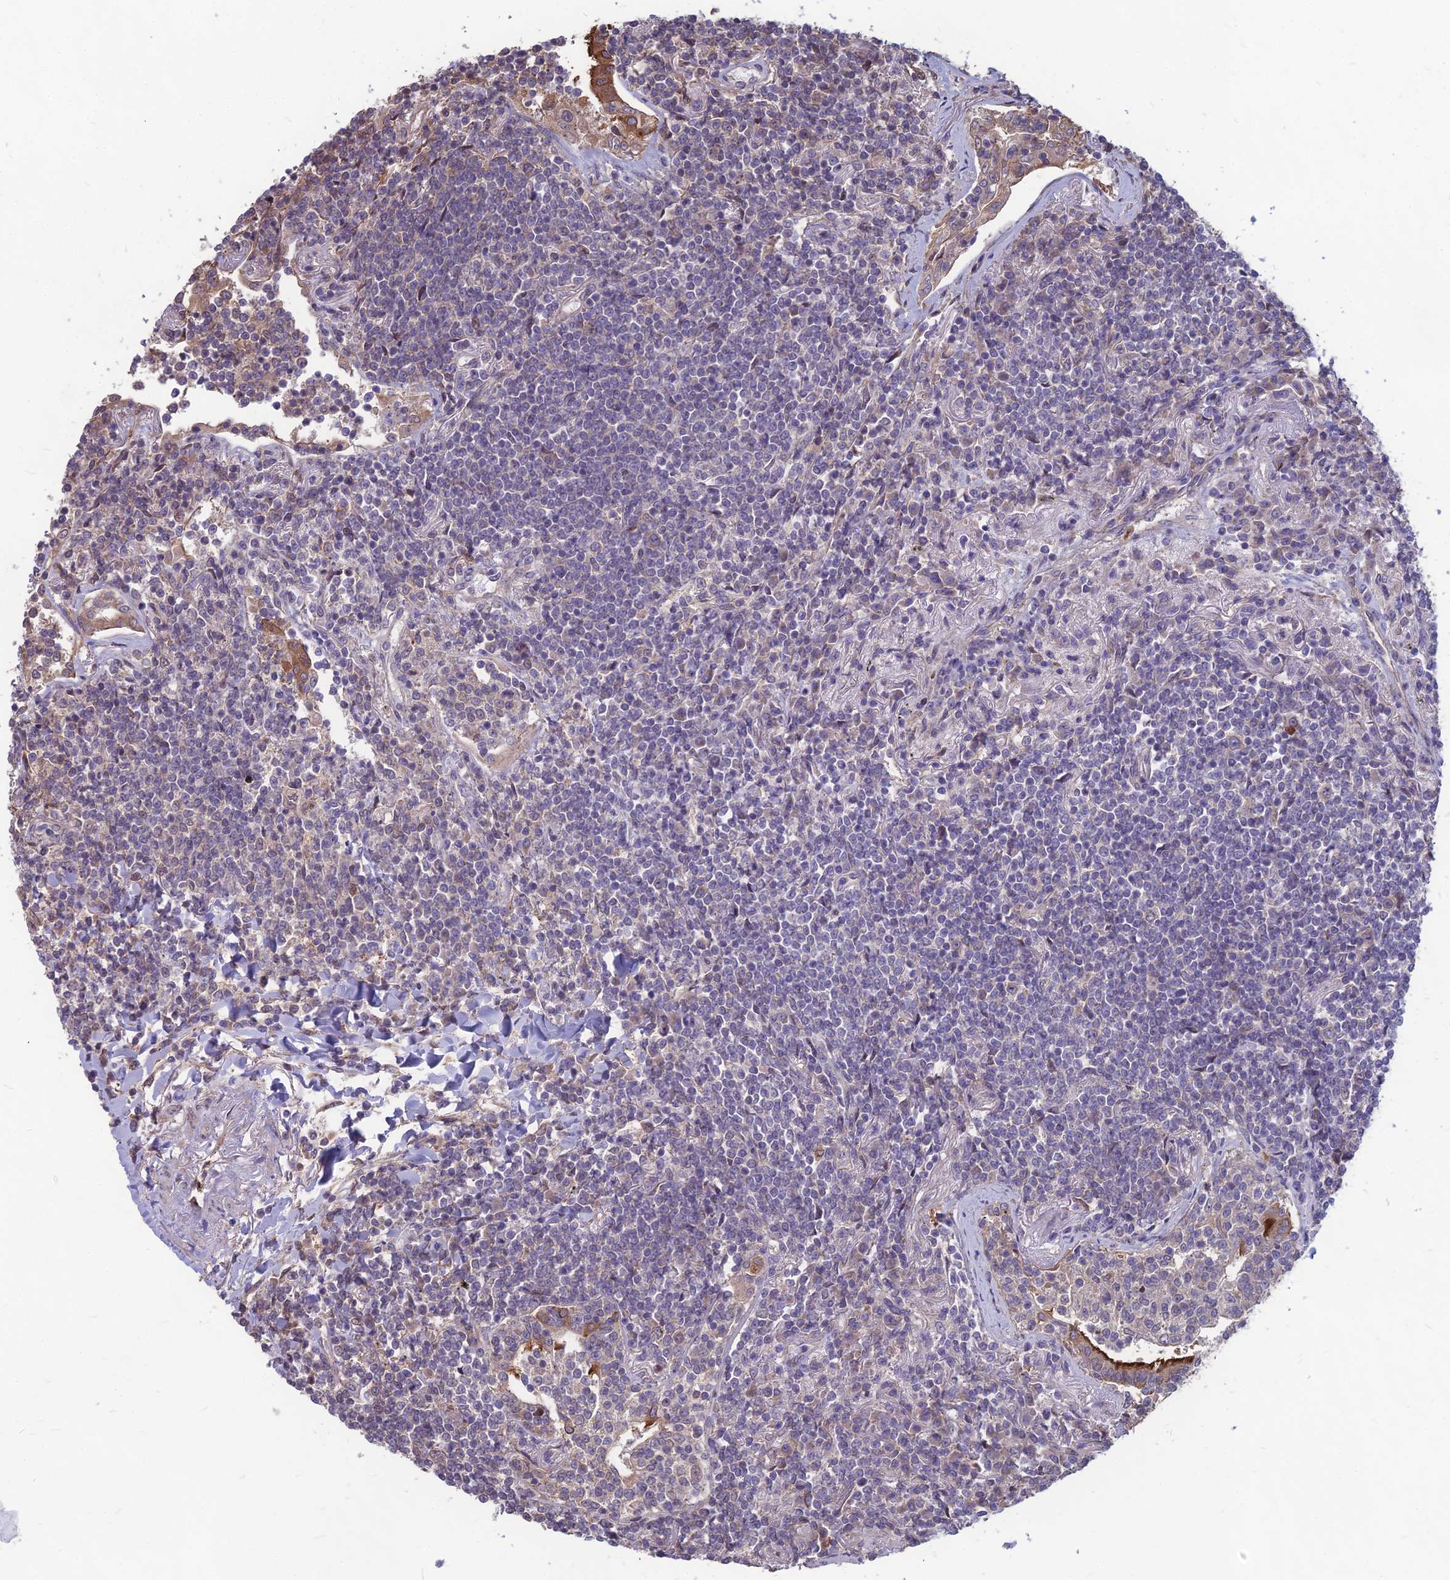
{"staining": {"intensity": "negative", "quantity": "none", "location": "none"}, "tissue": "lymphoma", "cell_type": "Tumor cells", "image_type": "cancer", "snomed": [{"axis": "morphology", "description": "Malignant lymphoma, non-Hodgkin's type, Low grade"}, {"axis": "topography", "description": "Lung"}], "caption": "The photomicrograph displays no staining of tumor cells in lymphoma.", "gene": "LSM6", "patient": {"sex": "female", "age": 71}}